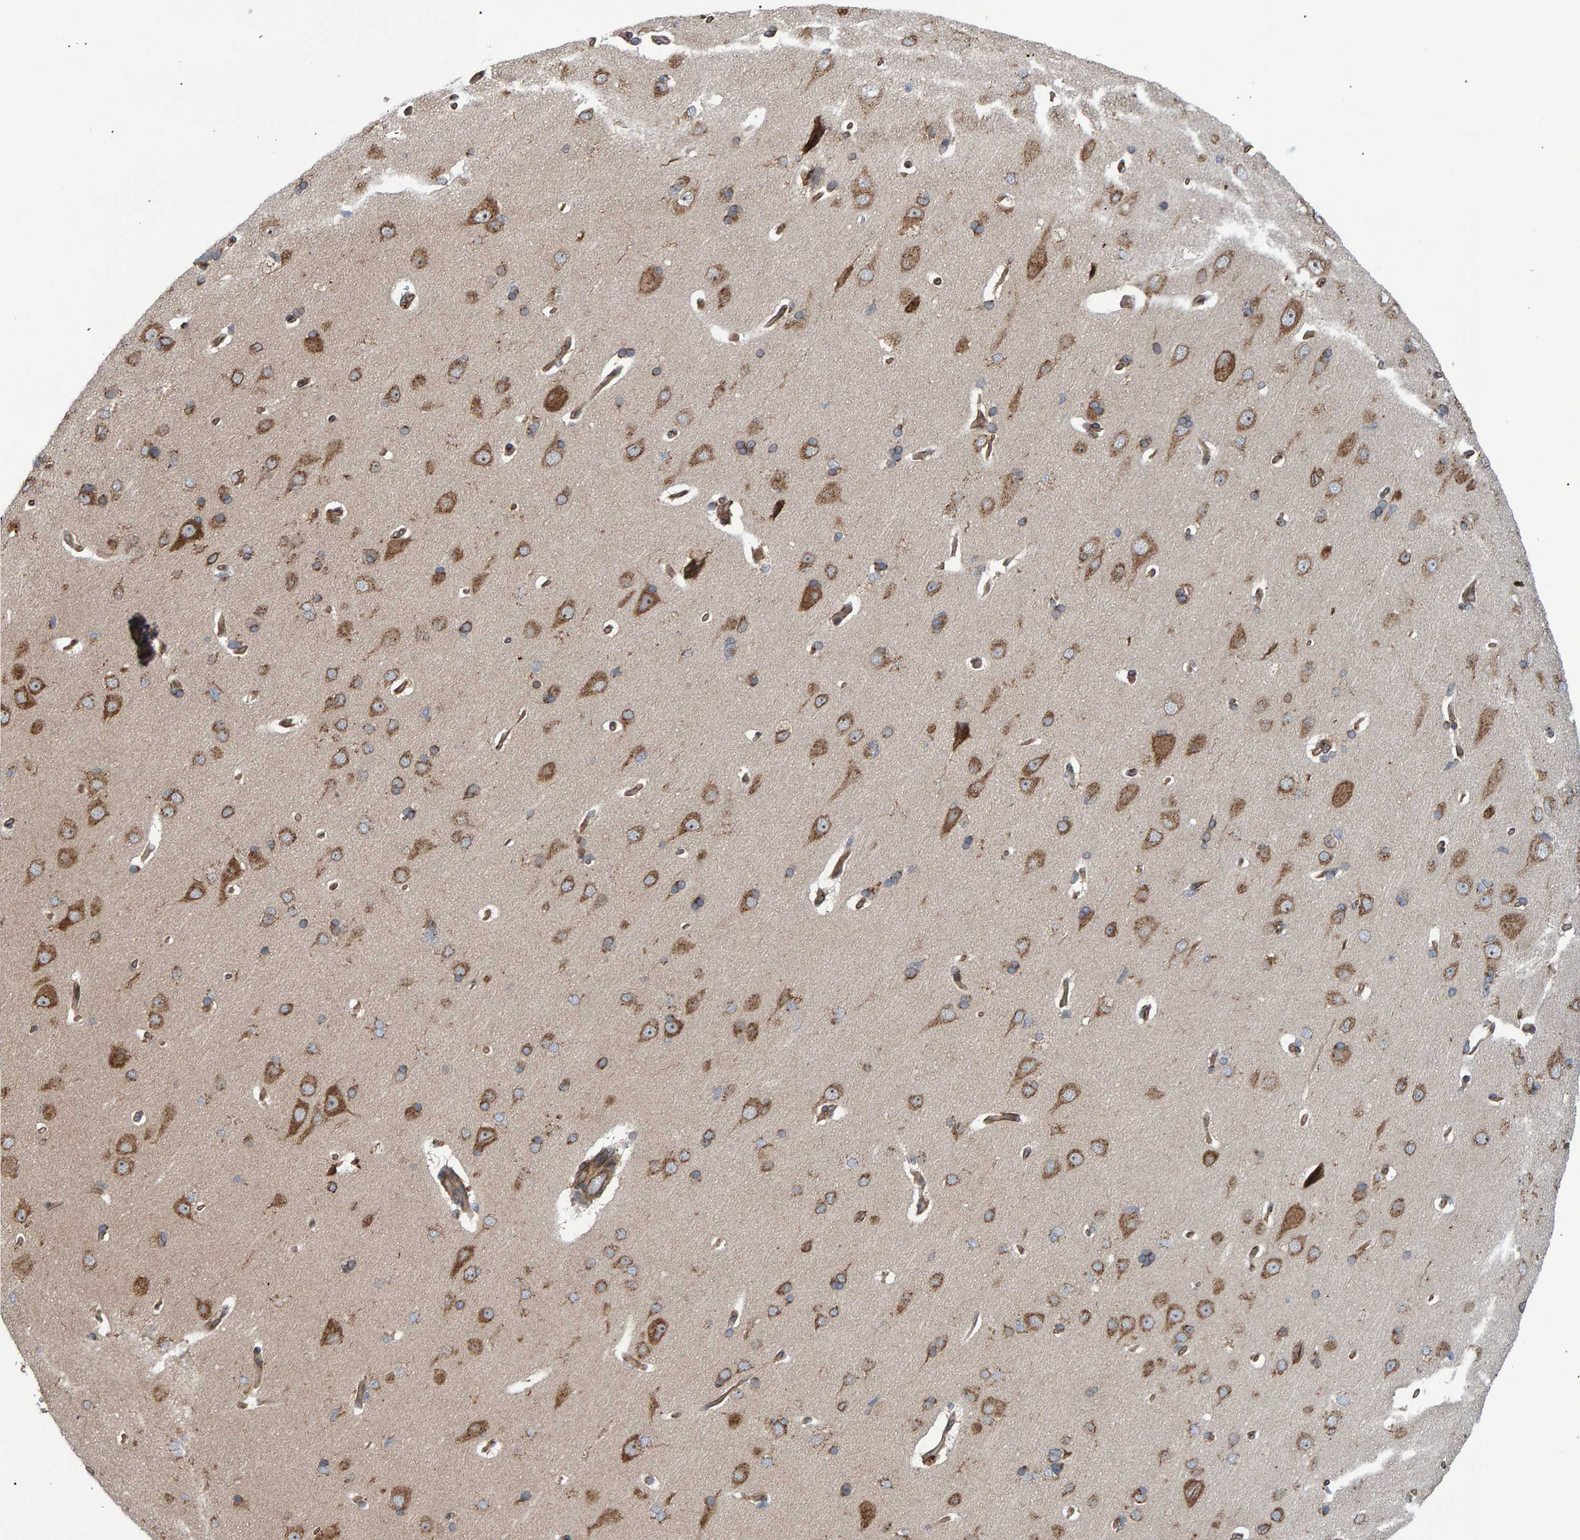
{"staining": {"intensity": "moderate", "quantity": ">75%", "location": "cytoplasmic/membranous"}, "tissue": "cerebral cortex", "cell_type": "Endothelial cells", "image_type": "normal", "snomed": [{"axis": "morphology", "description": "Normal tissue, NOS"}, {"axis": "topography", "description": "Cerebral cortex"}], "caption": "Endothelial cells demonstrate medium levels of moderate cytoplasmic/membranous expression in about >75% of cells in unremarkable cerebral cortex.", "gene": "FAM117A", "patient": {"sex": "male", "age": 62}}